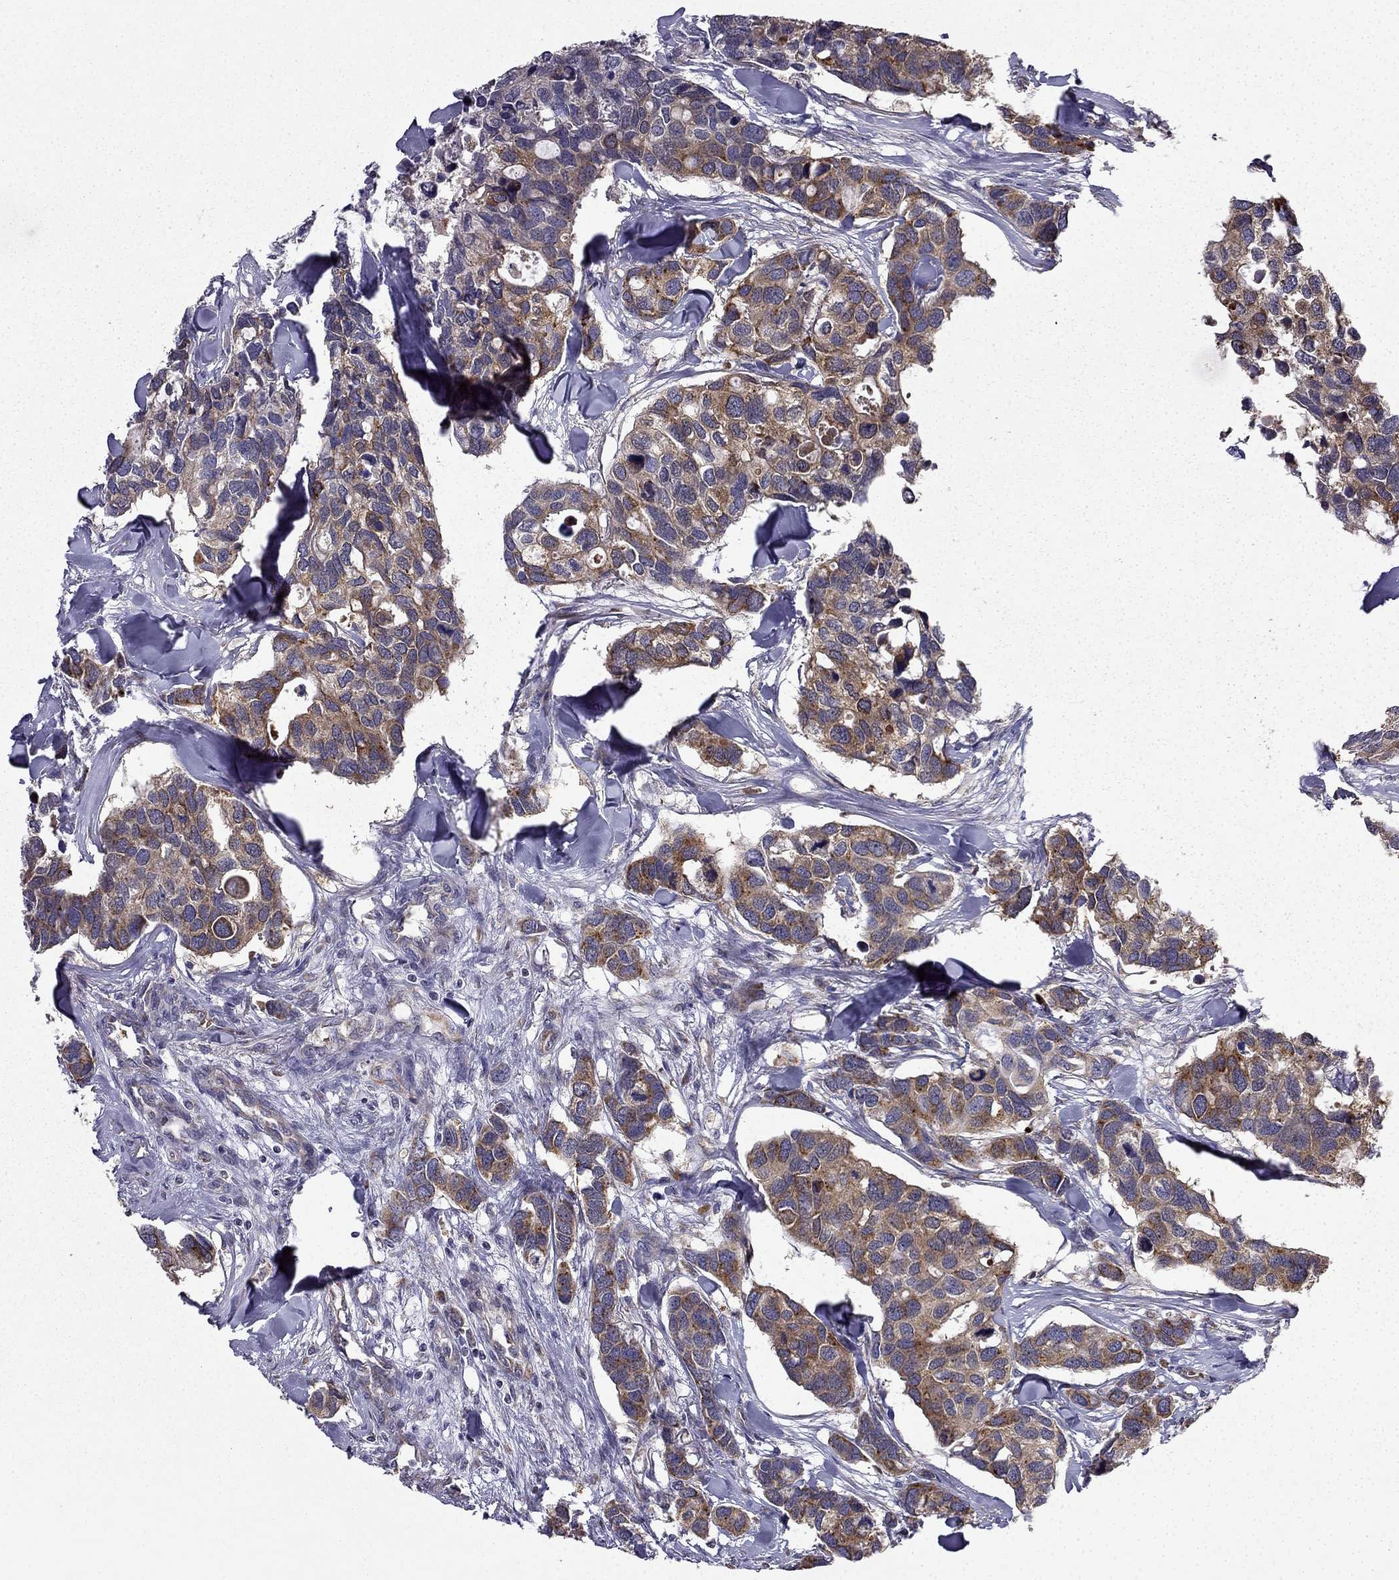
{"staining": {"intensity": "moderate", "quantity": ">75%", "location": "cytoplasmic/membranous"}, "tissue": "breast cancer", "cell_type": "Tumor cells", "image_type": "cancer", "snomed": [{"axis": "morphology", "description": "Duct carcinoma"}, {"axis": "topography", "description": "Breast"}], "caption": "Invasive ductal carcinoma (breast) stained for a protein displays moderate cytoplasmic/membranous positivity in tumor cells.", "gene": "B4GALT7", "patient": {"sex": "female", "age": 83}}